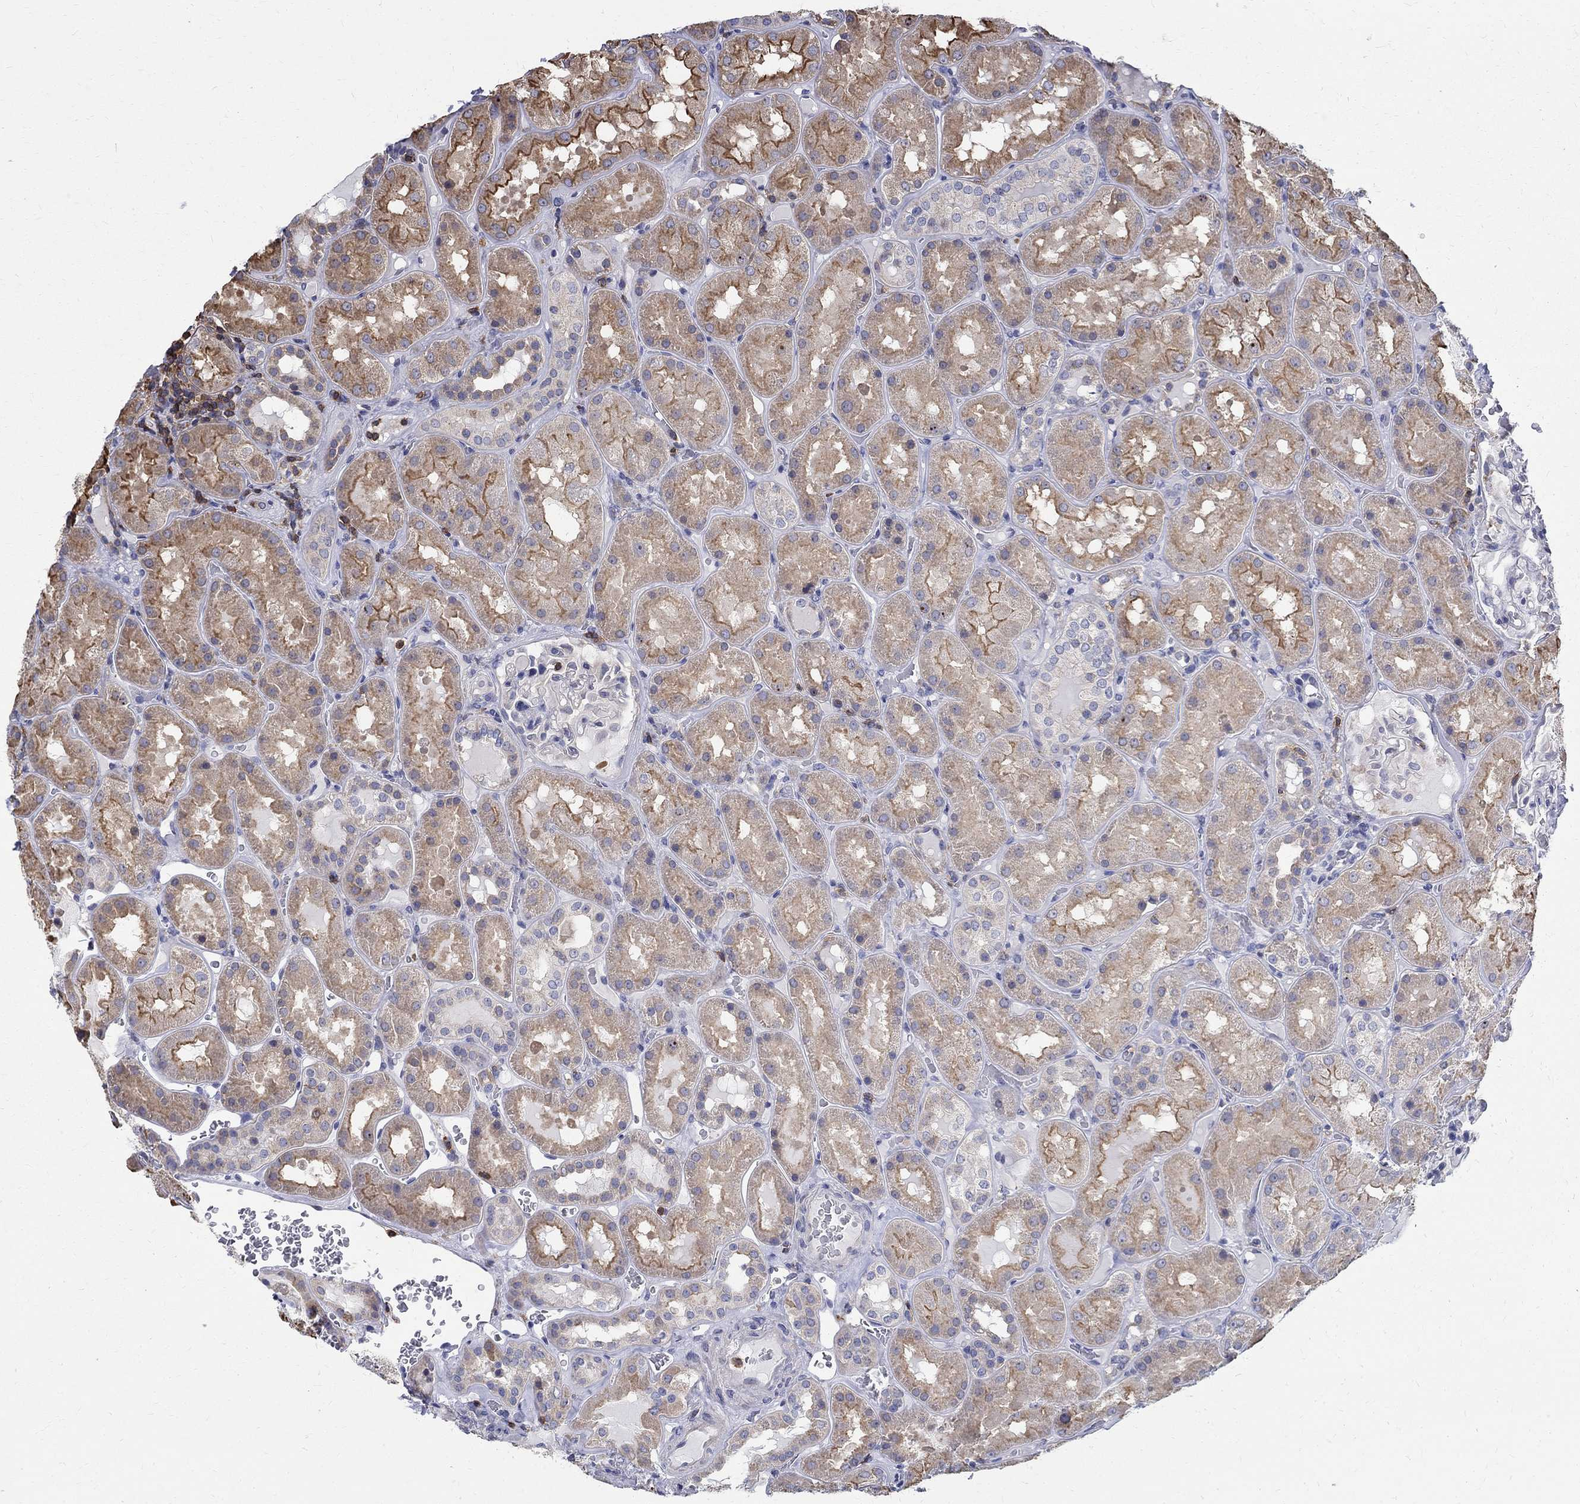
{"staining": {"intensity": "negative", "quantity": "none", "location": "none"}, "tissue": "kidney", "cell_type": "Cells in glomeruli", "image_type": "normal", "snomed": [{"axis": "morphology", "description": "Normal tissue, NOS"}, {"axis": "topography", "description": "Kidney"}], "caption": "Human kidney stained for a protein using IHC exhibits no positivity in cells in glomeruli.", "gene": "AGAP2", "patient": {"sex": "male", "age": 73}}